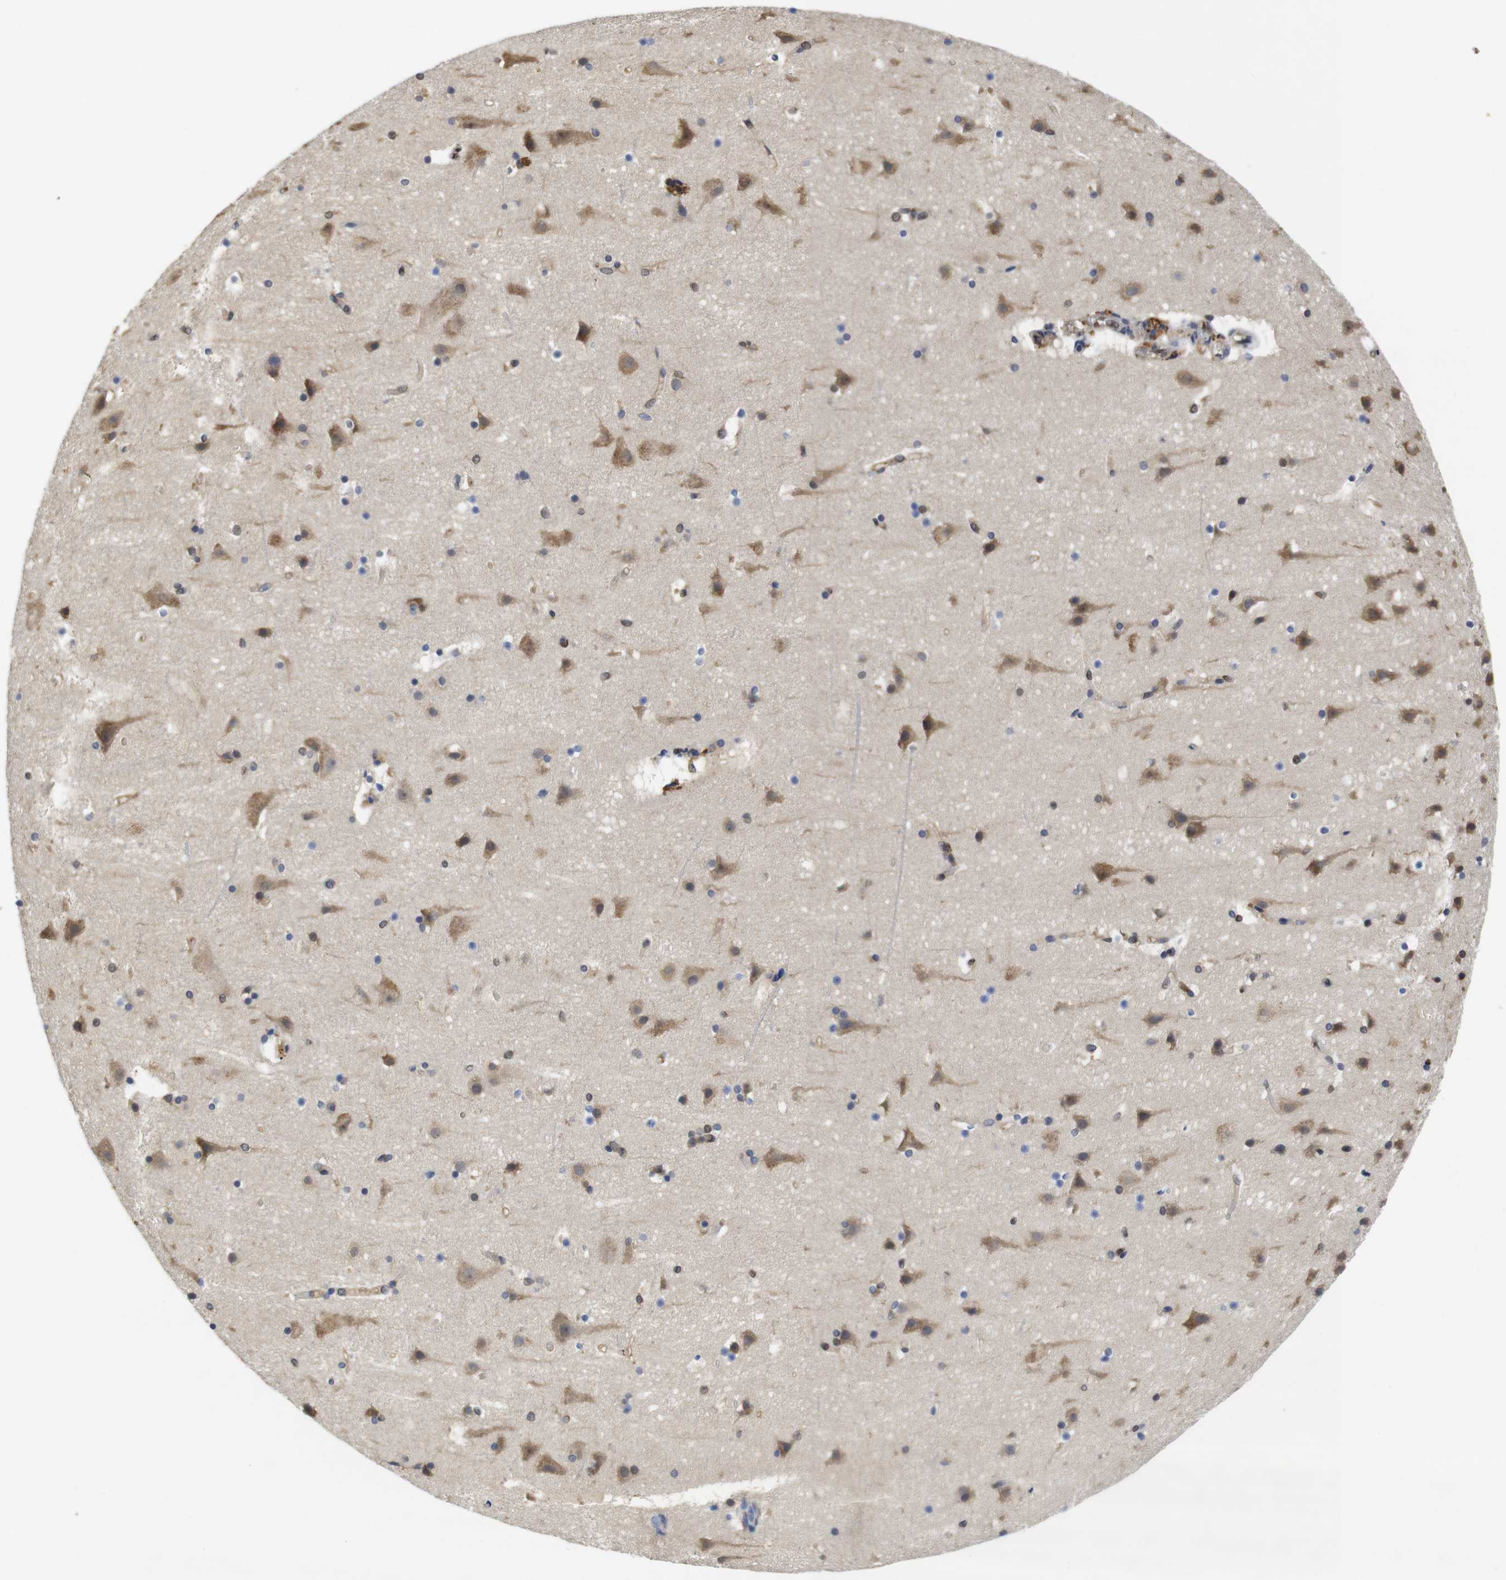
{"staining": {"intensity": "strong", "quantity": ">75%", "location": "nuclear"}, "tissue": "cerebral cortex", "cell_type": "Endothelial cells", "image_type": "normal", "snomed": [{"axis": "morphology", "description": "Normal tissue, NOS"}, {"axis": "topography", "description": "Cerebral cortex"}], "caption": "Unremarkable cerebral cortex shows strong nuclear positivity in approximately >75% of endothelial cells (IHC, brightfield microscopy, high magnification)..", "gene": "SUMO3", "patient": {"sex": "male", "age": 45}}